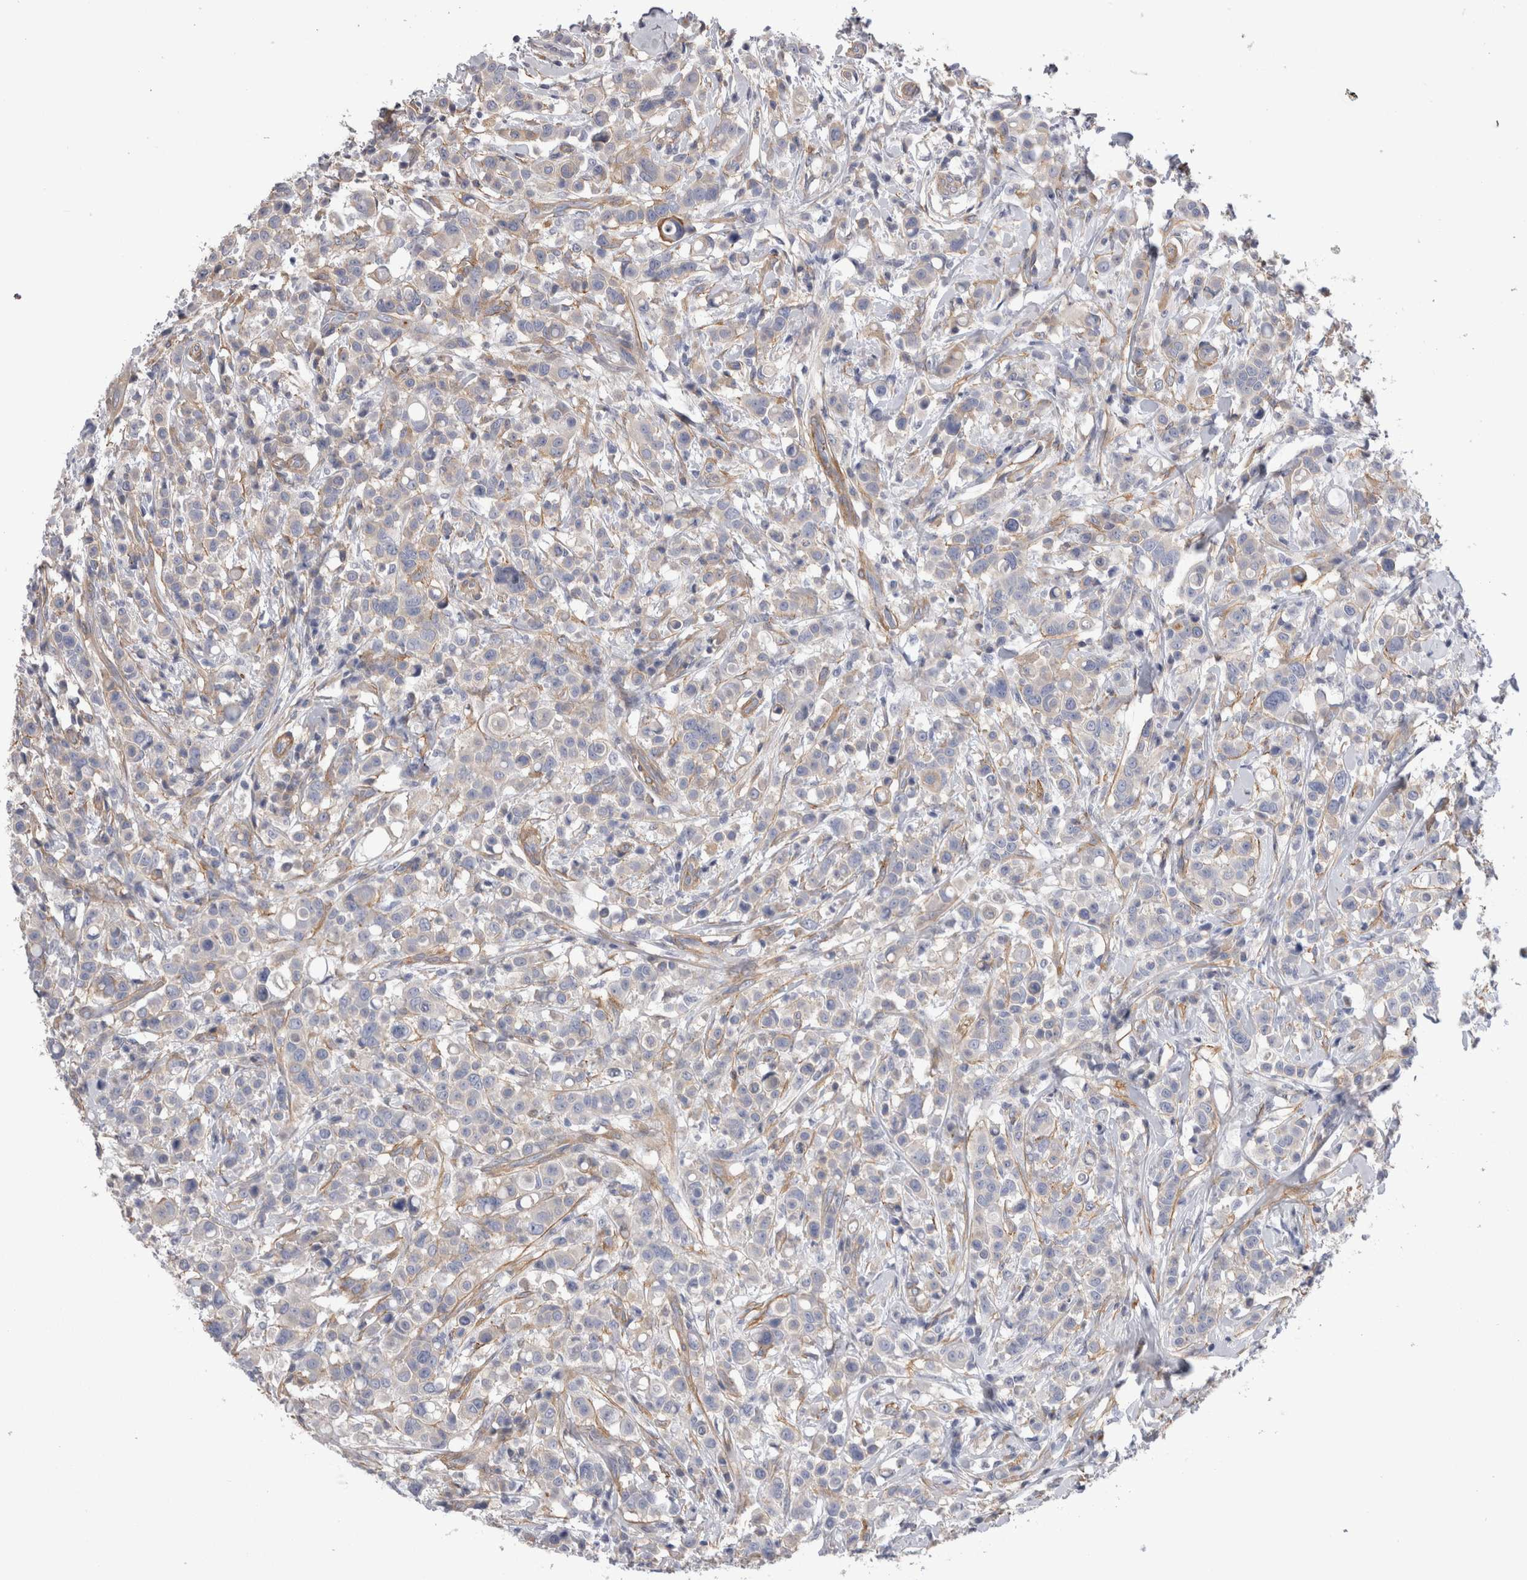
{"staining": {"intensity": "negative", "quantity": "none", "location": "none"}, "tissue": "breast cancer", "cell_type": "Tumor cells", "image_type": "cancer", "snomed": [{"axis": "morphology", "description": "Duct carcinoma"}, {"axis": "topography", "description": "Breast"}], "caption": "Breast cancer (intraductal carcinoma) stained for a protein using immunohistochemistry reveals no staining tumor cells.", "gene": "EPRS1", "patient": {"sex": "female", "age": 27}}